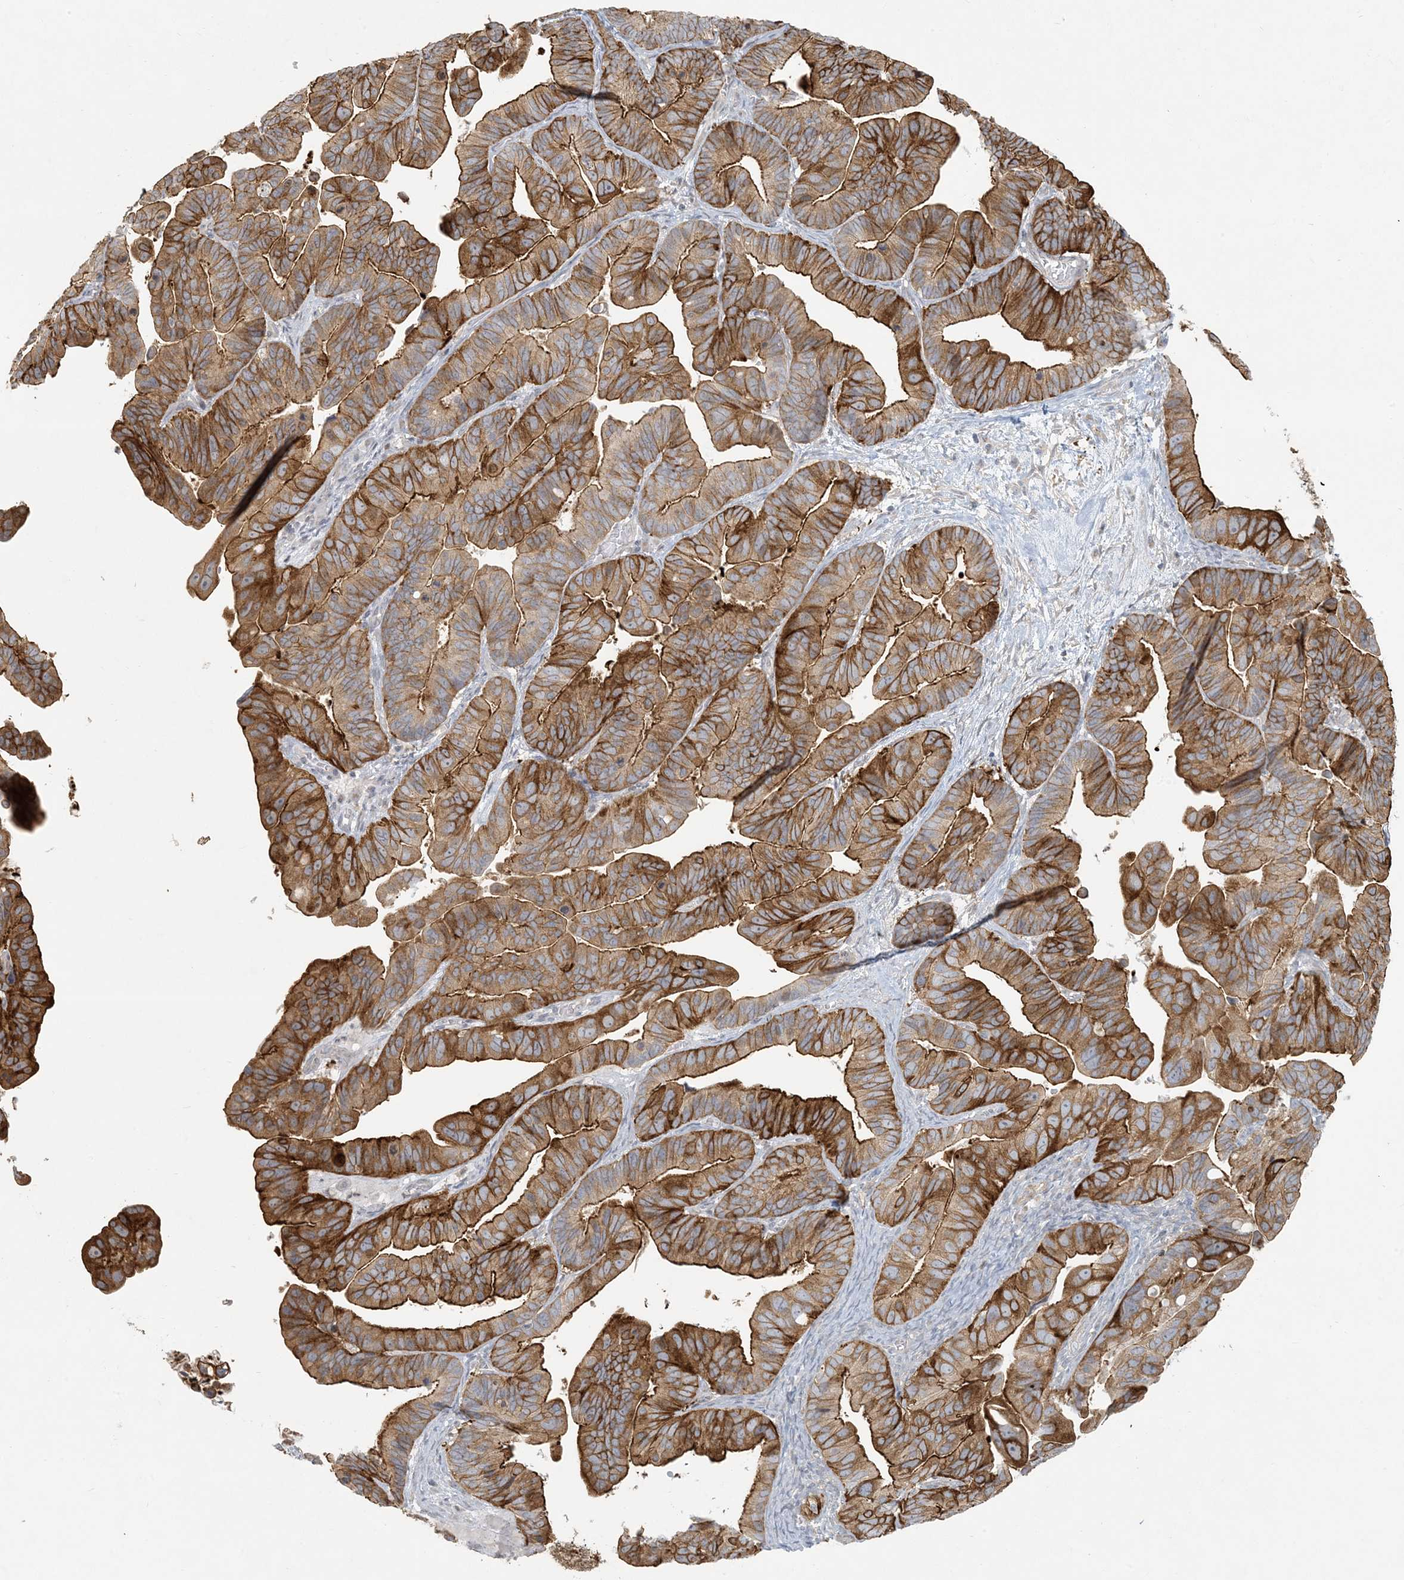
{"staining": {"intensity": "moderate", "quantity": ">75%", "location": "cytoplasmic/membranous"}, "tissue": "ovarian cancer", "cell_type": "Tumor cells", "image_type": "cancer", "snomed": [{"axis": "morphology", "description": "Cystadenocarcinoma, serous, NOS"}, {"axis": "topography", "description": "Ovary"}], "caption": "Ovarian serous cystadenocarcinoma stained for a protein (brown) reveals moderate cytoplasmic/membranous positive expression in about >75% of tumor cells.", "gene": "BCORL1", "patient": {"sex": "female", "age": 56}}